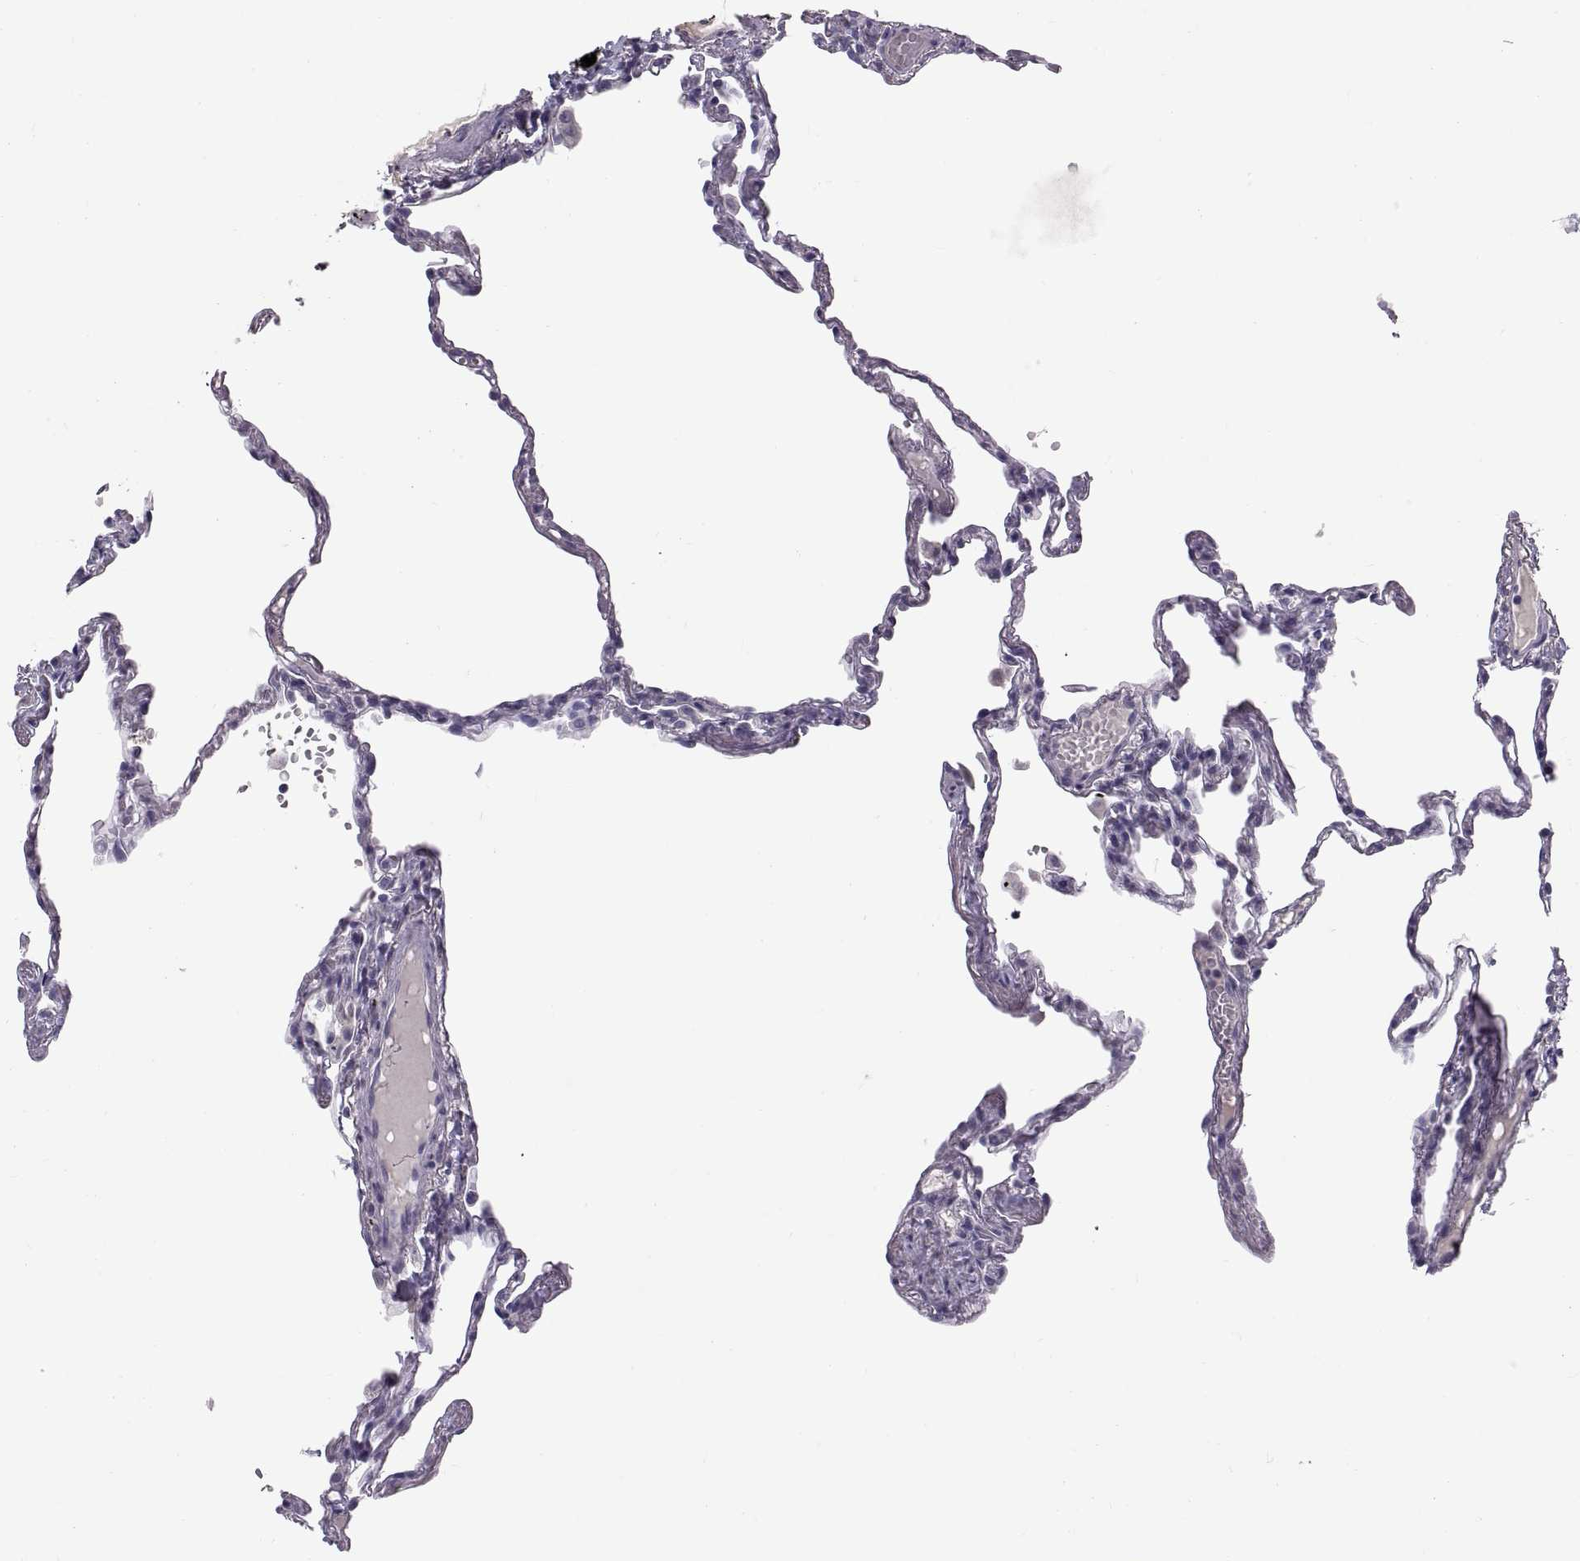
{"staining": {"intensity": "negative", "quantity": "none", "location": "none"}, "tissue": "lung", "cell_type": "Alveolar cells", "image_type": "normal", "snomed": [{"axis": "morphology", "description": "Normal tissue, NOS"}, {"axis": "topography", "description": "Lung"}], "caption": "IHC of normal human lung reveals no staining in alveolar cells.", "gene": "PTN", "patient": {"sex": "male", "age": 78}}